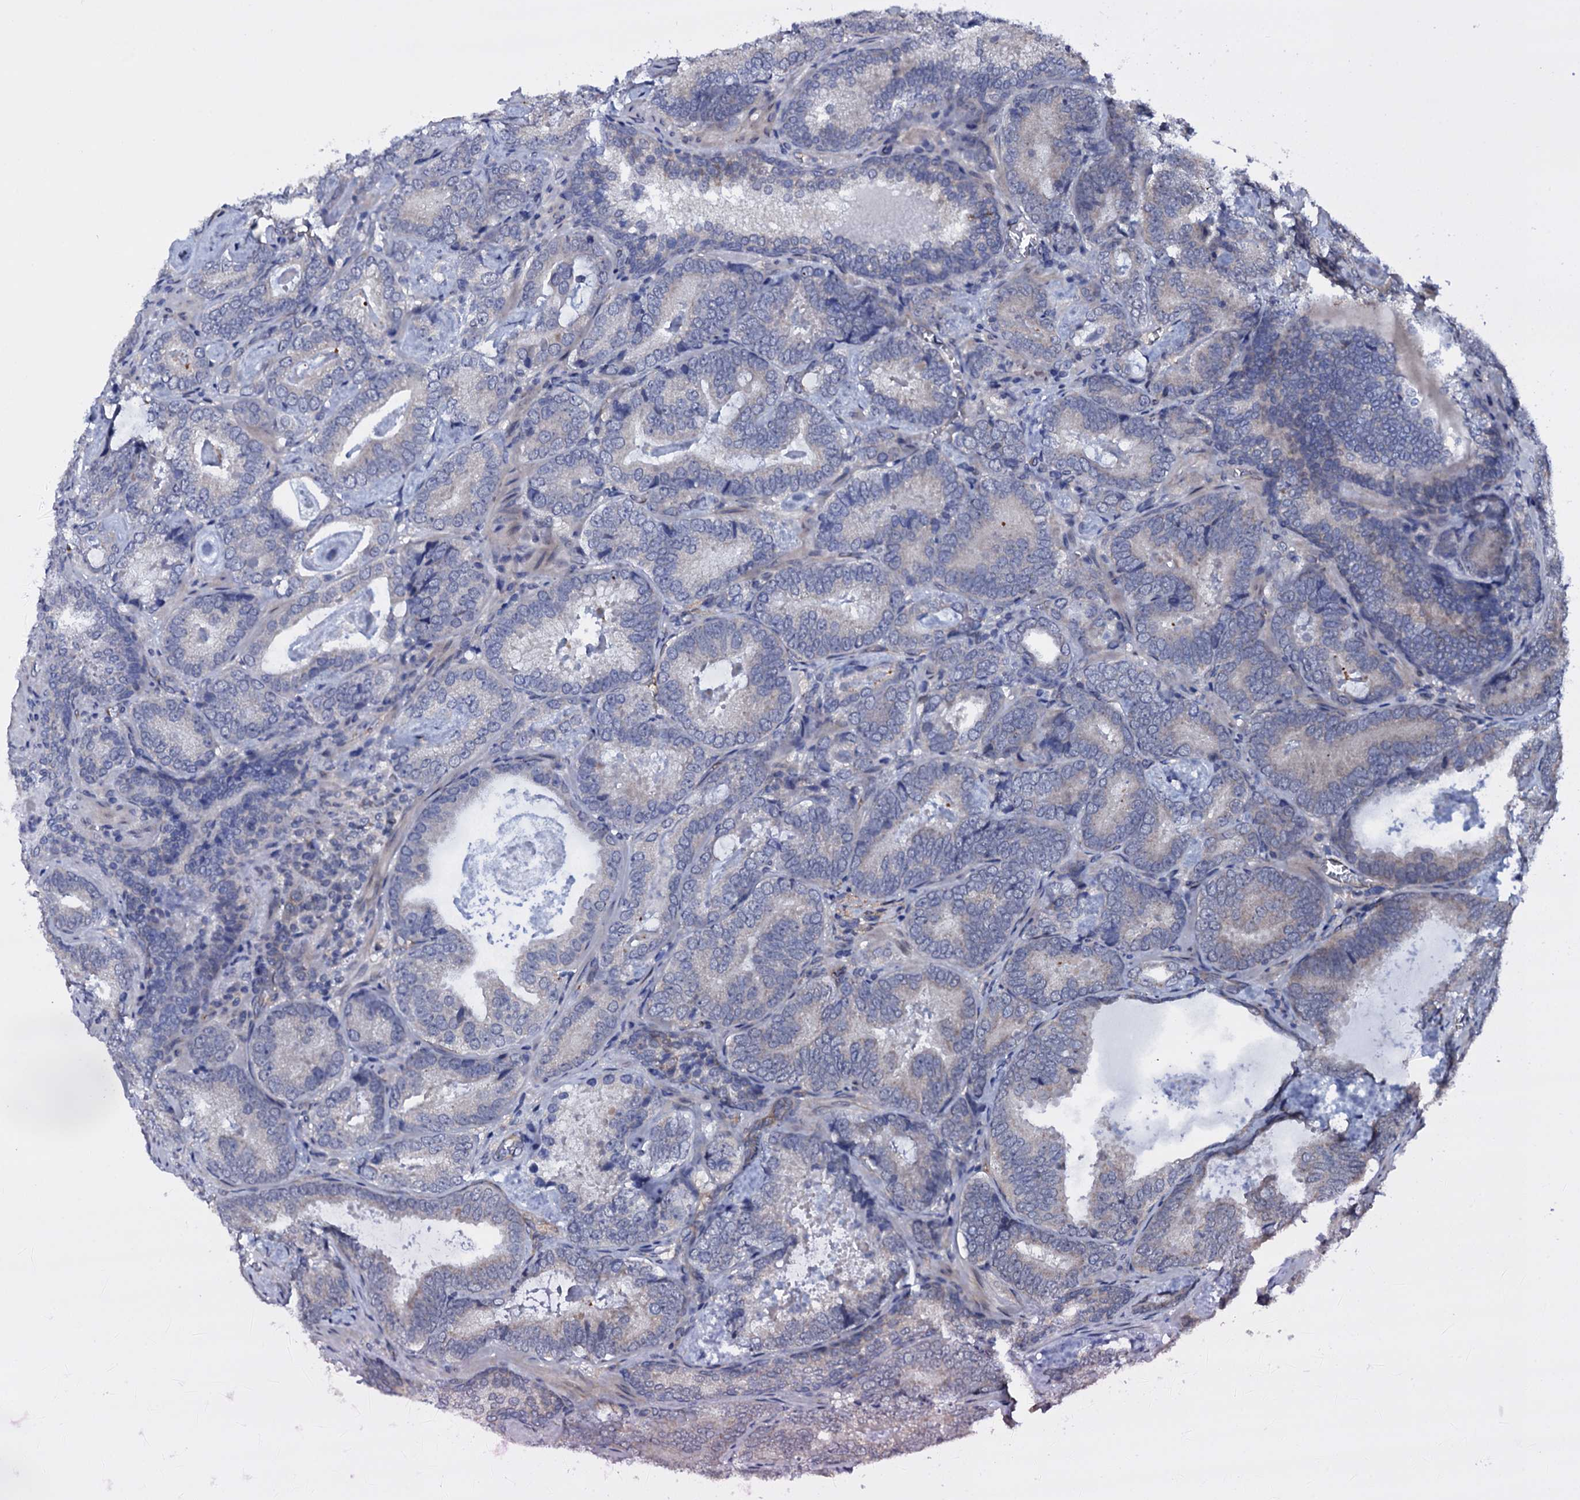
{"staining": {"intensity": "weak", "quantity": "<25%", "location": "cytoplasmic/membranous"}, "tissue": "prostate cancer", "cell_type": "Tumor cells", "image_type": "cancer", "snomed": [{"axis": "morphology", "description": "Adenocarcinoma, Low grade"}, {"axis": "topography", "description": "Prostate"}], "caption": "DAB (3,3'-diaminobenzidine) immunohistochemical staining of human prostate cancer (adenocarcinoma (low-grade)) displays no significant staining in tumor cells.", "gene": "GAREM1", "patient": {"sex": "male", "age": 60}}